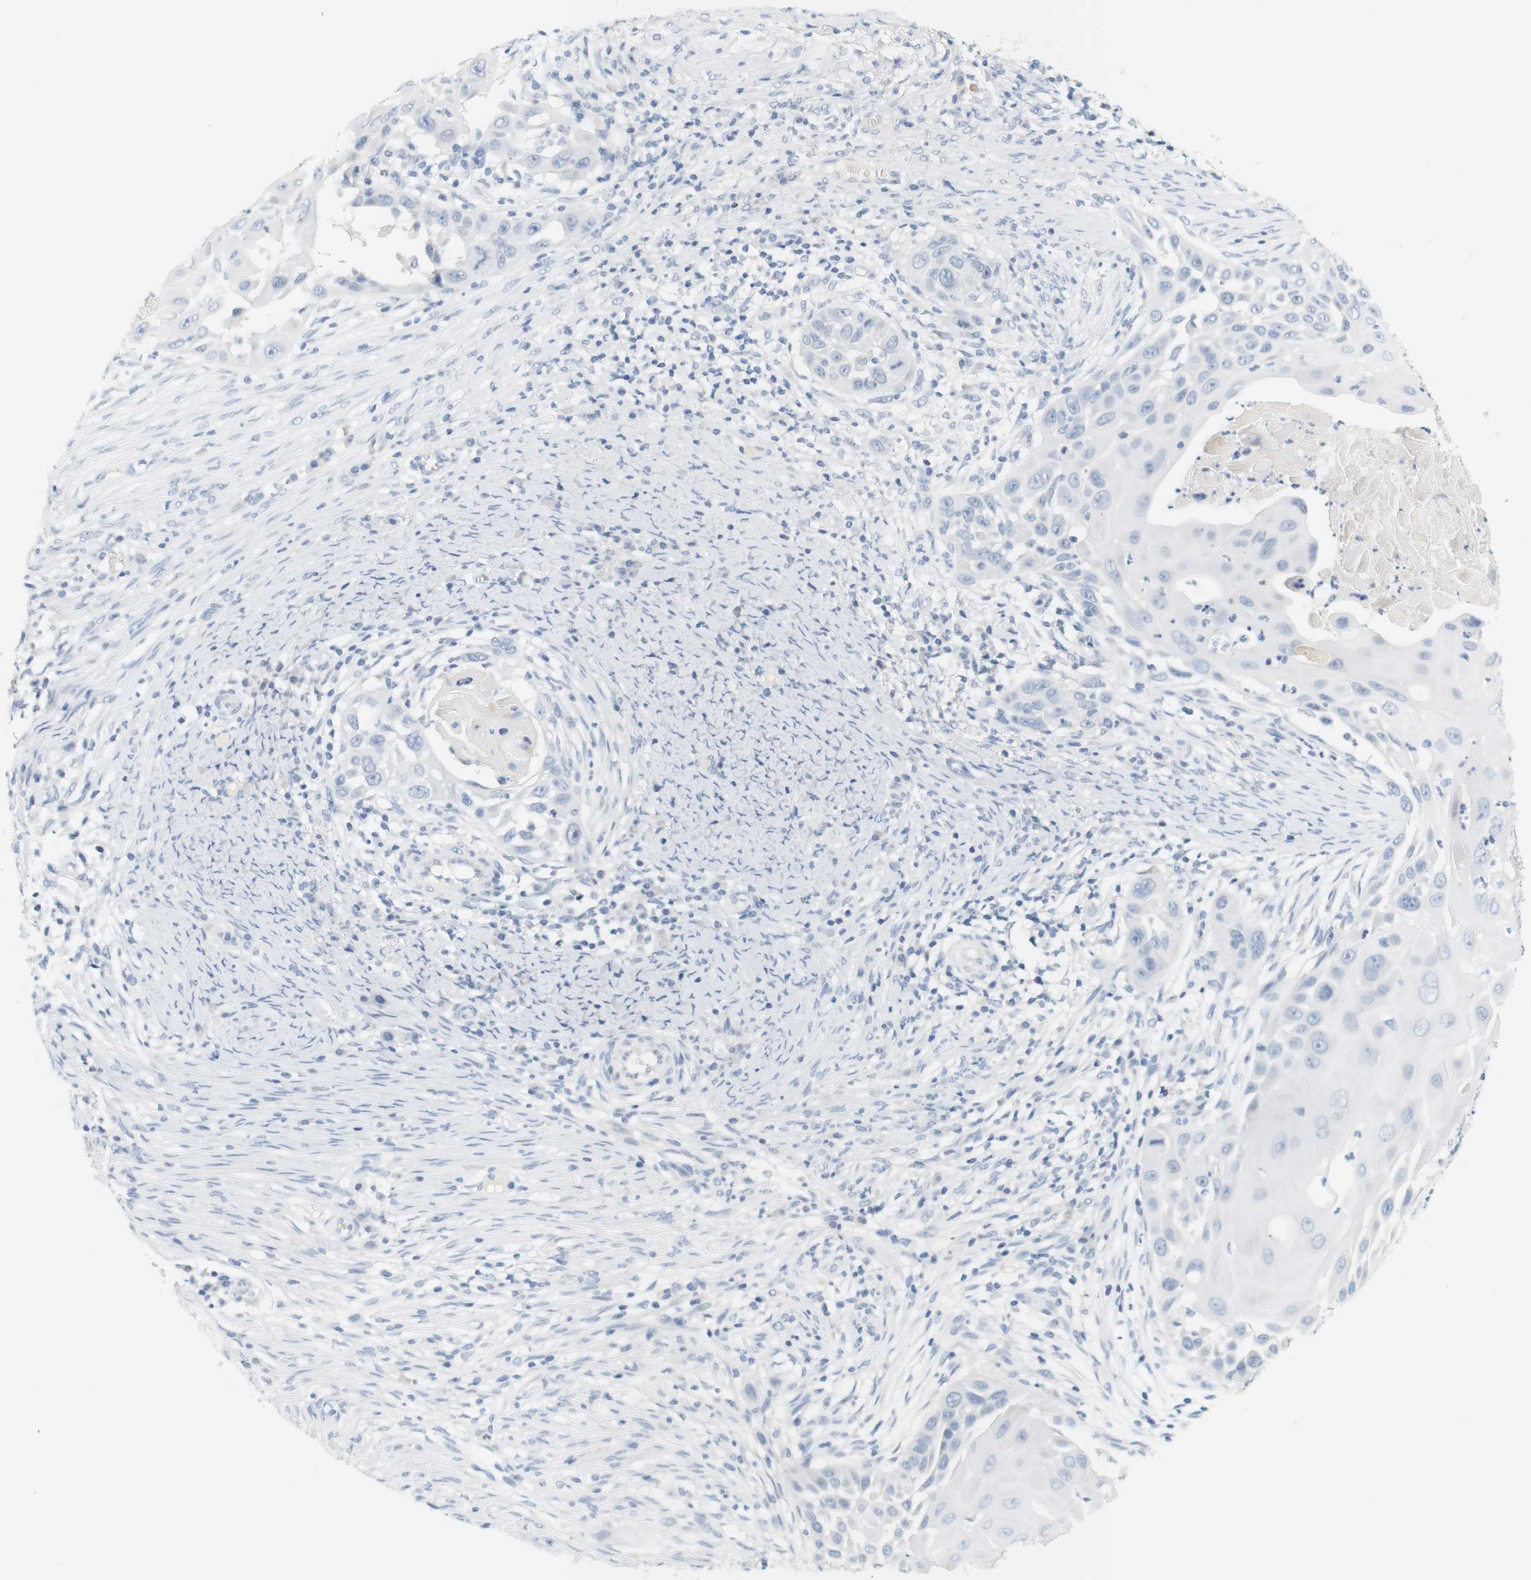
{"staining": {"intensity": "negative", "quantity": "none", "location": "none"}, "tissue": "skin cancer", "cell_type": "Tumor cells", "image_type": "cancer", "snomed": [{"axis": "morphology", "description": "Squamous cell carcinoma, NOS"}, {"axis": "topography", "description": "Skin"}], "caption": "High power microscopy histopathology image of an immunohistochemistry (IHC) photomicrograph of skin squamous cell carcinoma, revealing no significant positivity in tumor cells. (Stains: DAB (3,3'-diaminobenzidine) immunohistochemistry with hematoxylin counter stain, Microscopy: brightfield microscopy at high magnification).", "gene": "OPRM1", "patient": {"sex": "female", "age": 44}}